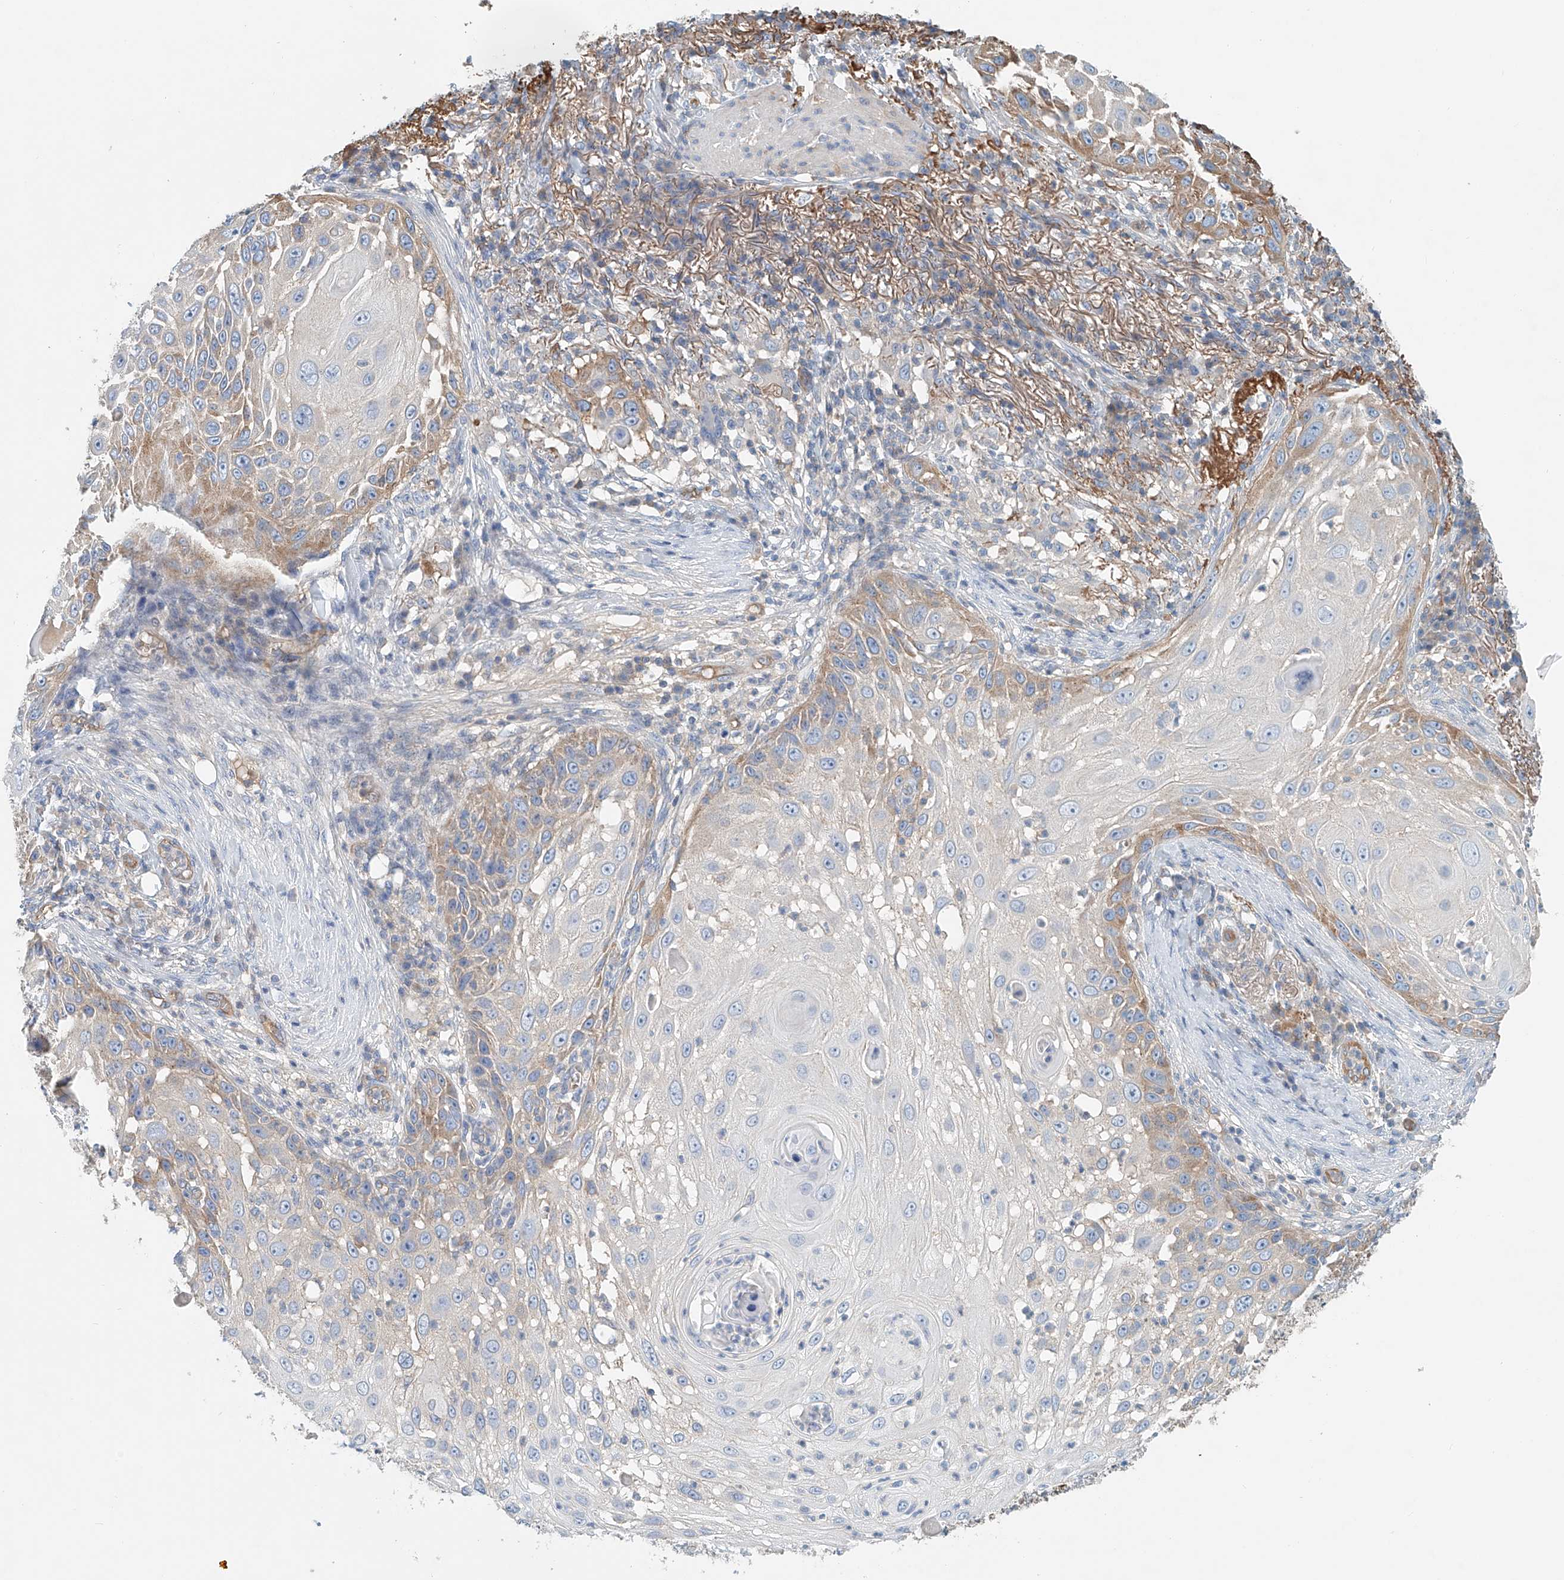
{"staining": {"intensity": "moderate", "quantity": "<25%", "location": "cytoplasmic/membranous"}, "tissue": "skin cancer", "cell_type": "Tumor cells", "image_type": "cancer", "snomed": [{"axis": "morphology", "description": "Squamous cell carcinoma, NOS"}, {"axis": "topography", "description": "Skin"}], "caption": "Skin squamous cell carcinoma stained for a protein shows moderate cytoplasmic/membranous positivity in tumor cells.", "gene": "FRYL", "patient": {"sex": "female", "age": 44}}